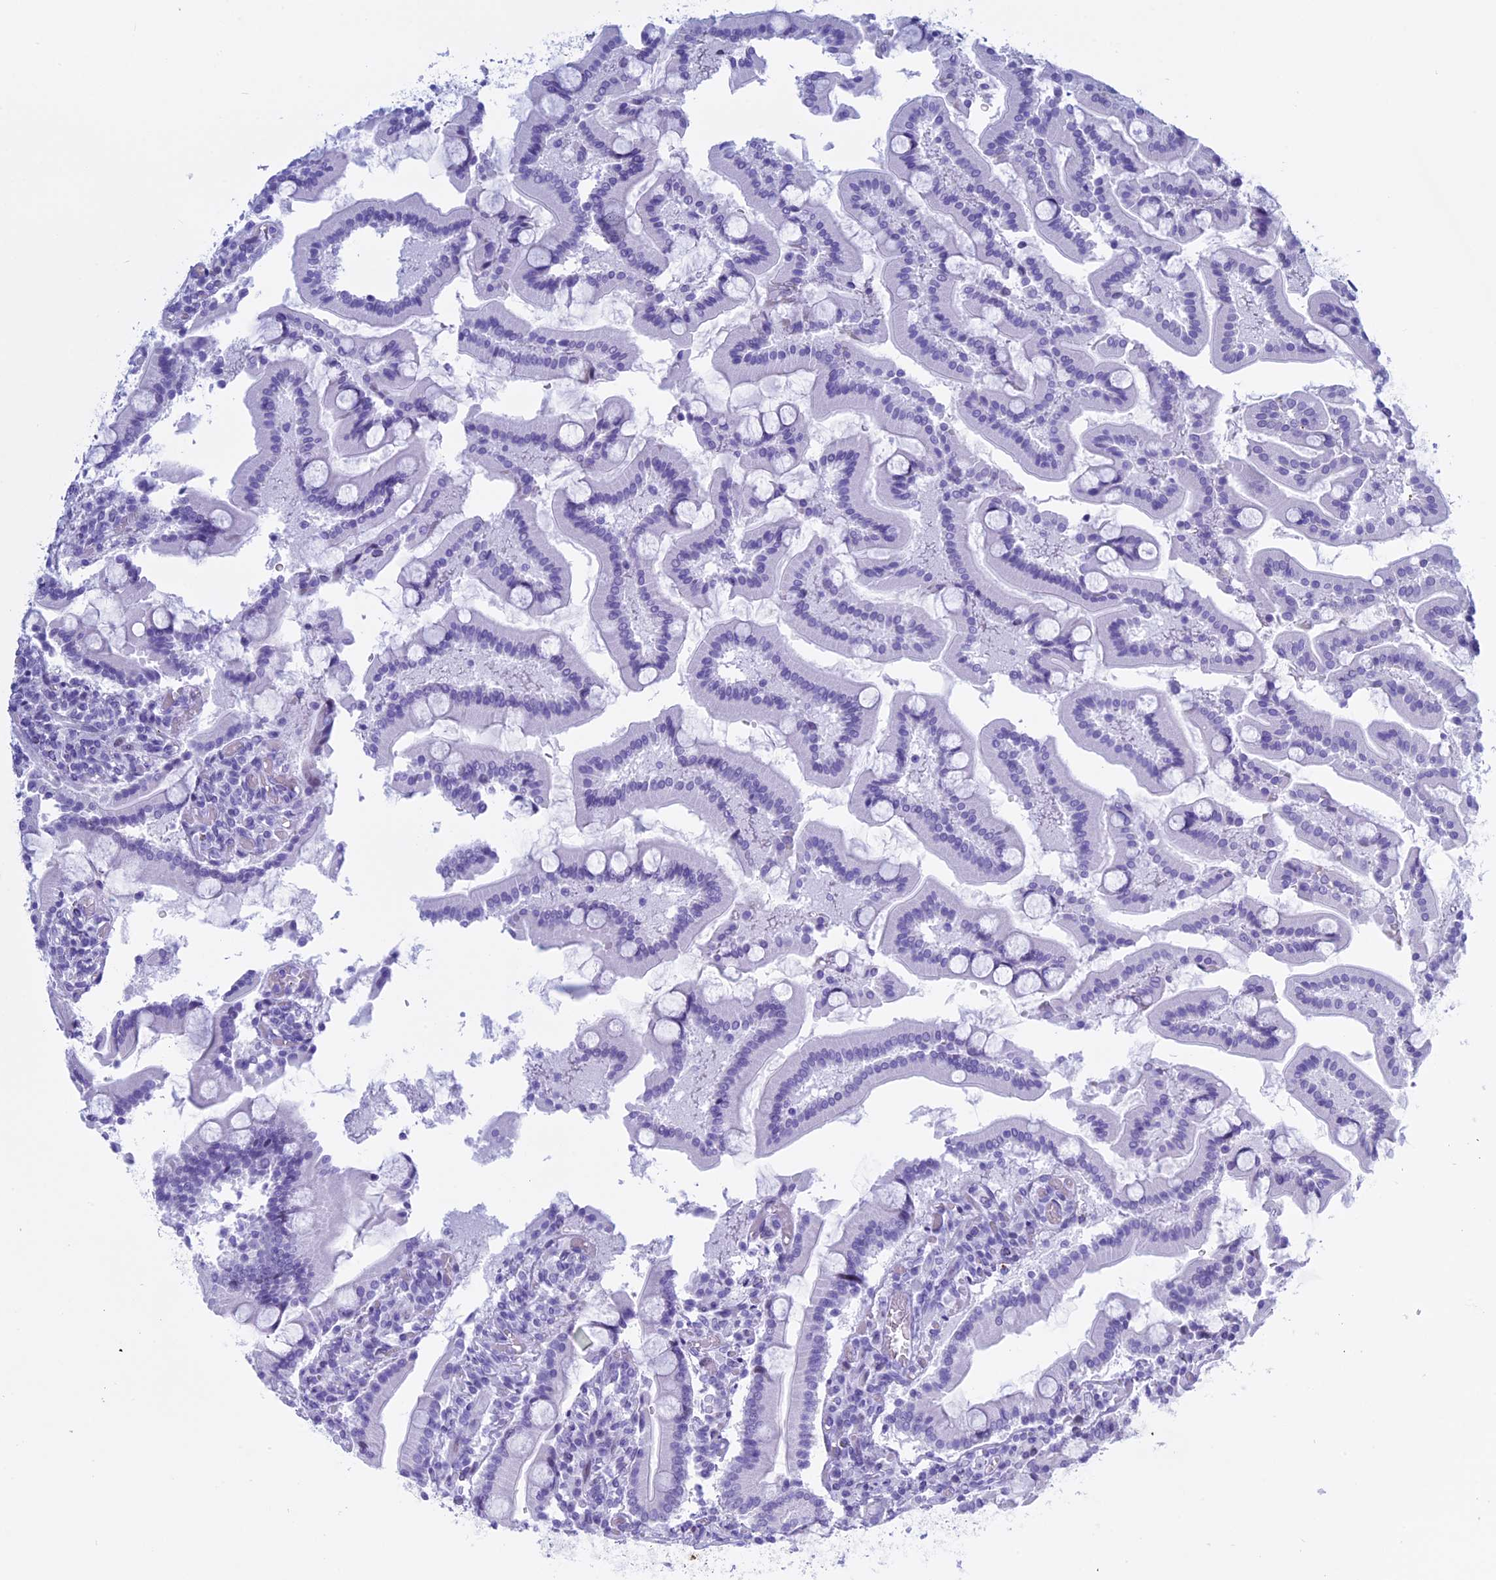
{"staining": {"intensity": "negative", "quantity": "none", "location": "none"}, "tissue": "duodenum", "cell_type": "Glandular cells", "image_type": "normal", "snomed": [{"axis": "morphology", "description": "Normal tissue, NOS"}, {"axis": "topography", "description": "Duodenum"}], "caption": "A micrograph of duodenum stained for a protein exhibits no brown staining in glandular cells.", "gene": "KCTD21", "patient": {"sex": "male", "age": 55}}